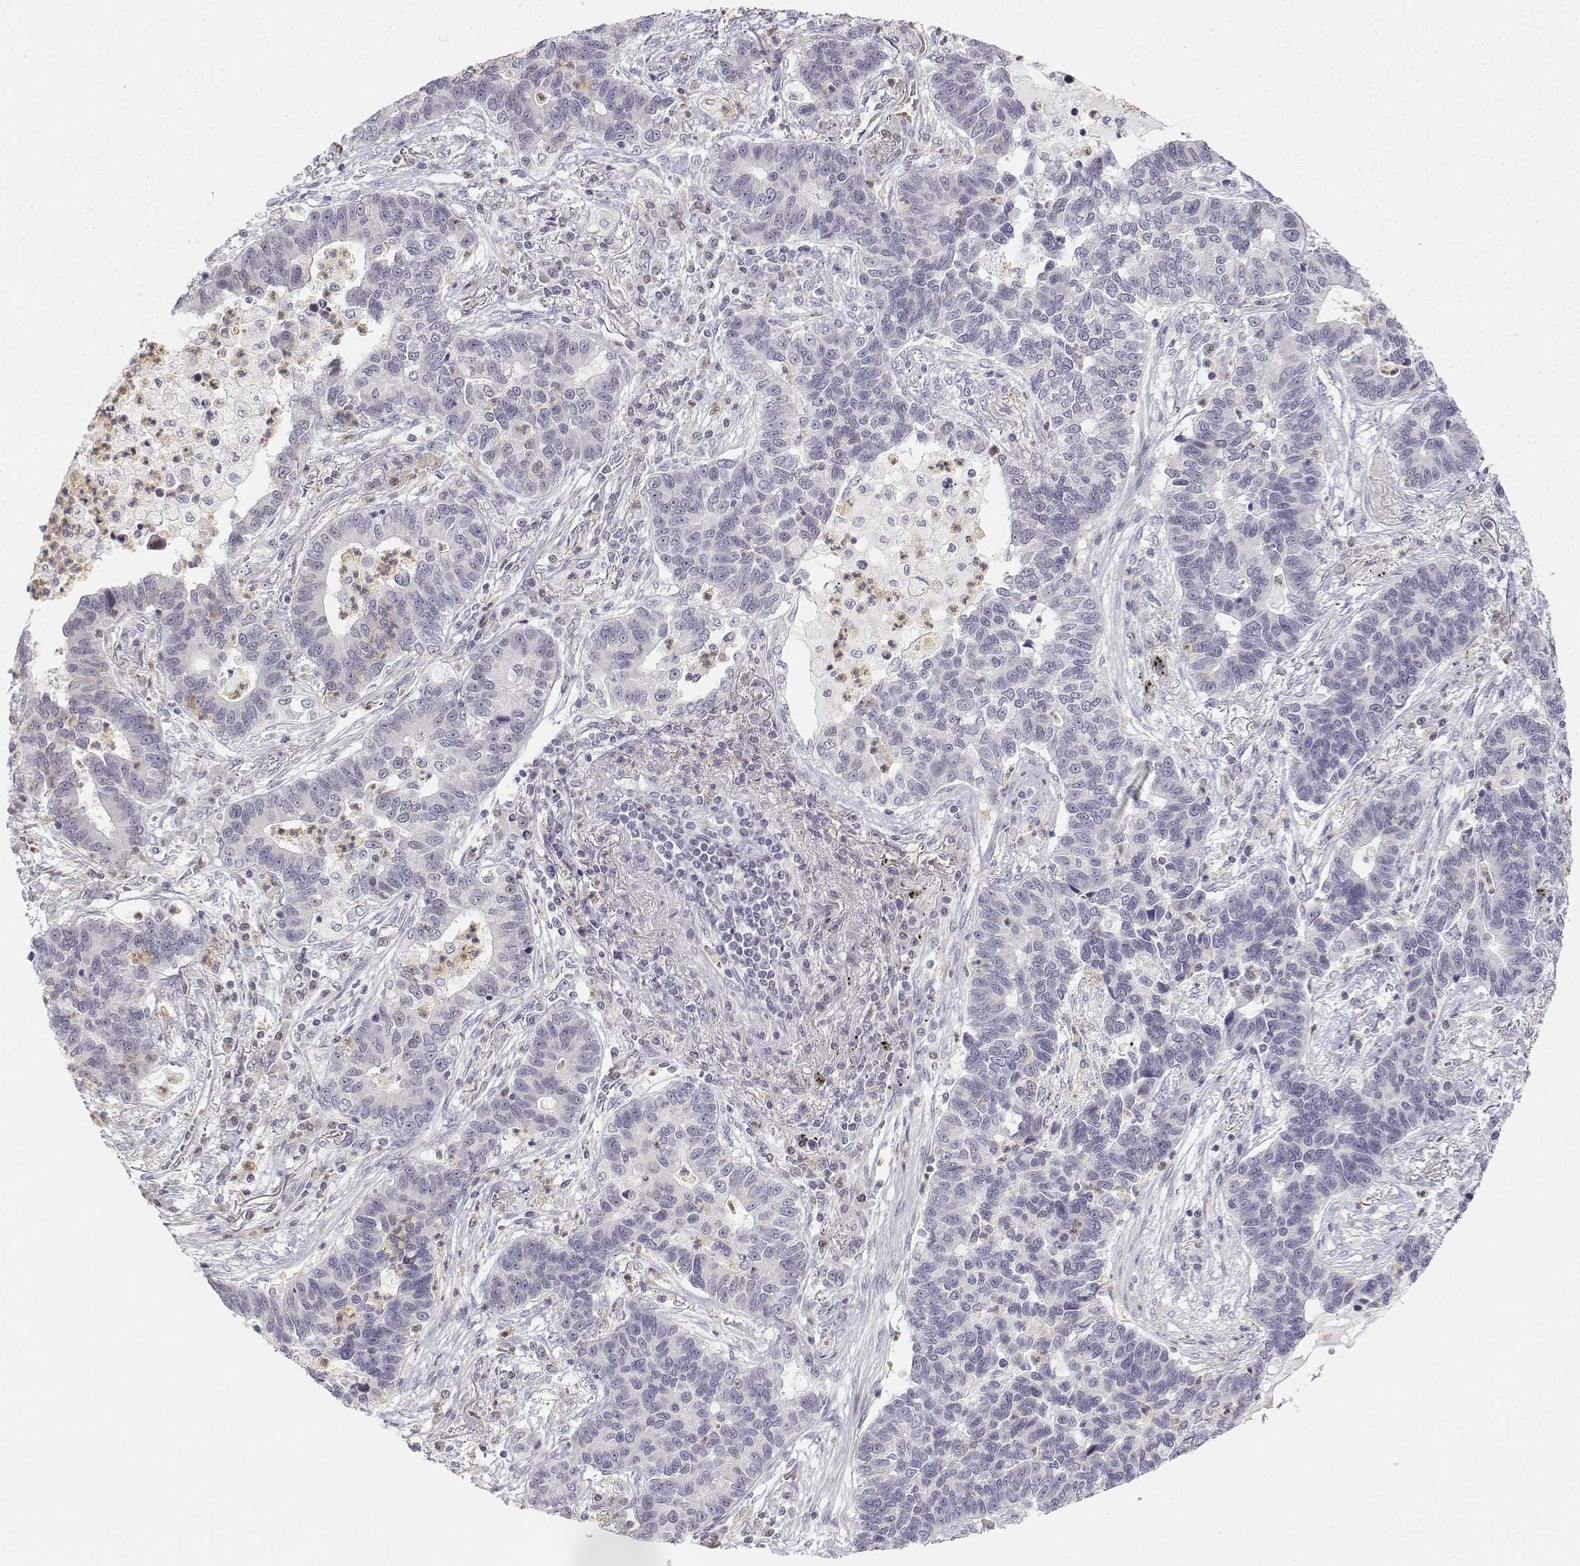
{"staining": {"intensity": "negative", "quantity": "none", "location": "none"}, "tissue": "lung cancer", "cell_type": "Tumor cells", "image_type": "cancer", "snomed": [{"axis": "morphology", "description": "Adenocarcinoma, NOS"}, {"axis": "topography", "description": "Lung"}], "caption": "The histopathology image exhibits no significant expression in tumor cells of lung adenocarcinoma. The staining is performed using DAB brown chromogen with nuclei counter-stained in using hematoxylin.", "gene": "GLIPR1L2", "patient": {"sex": "female", "age": 57}}